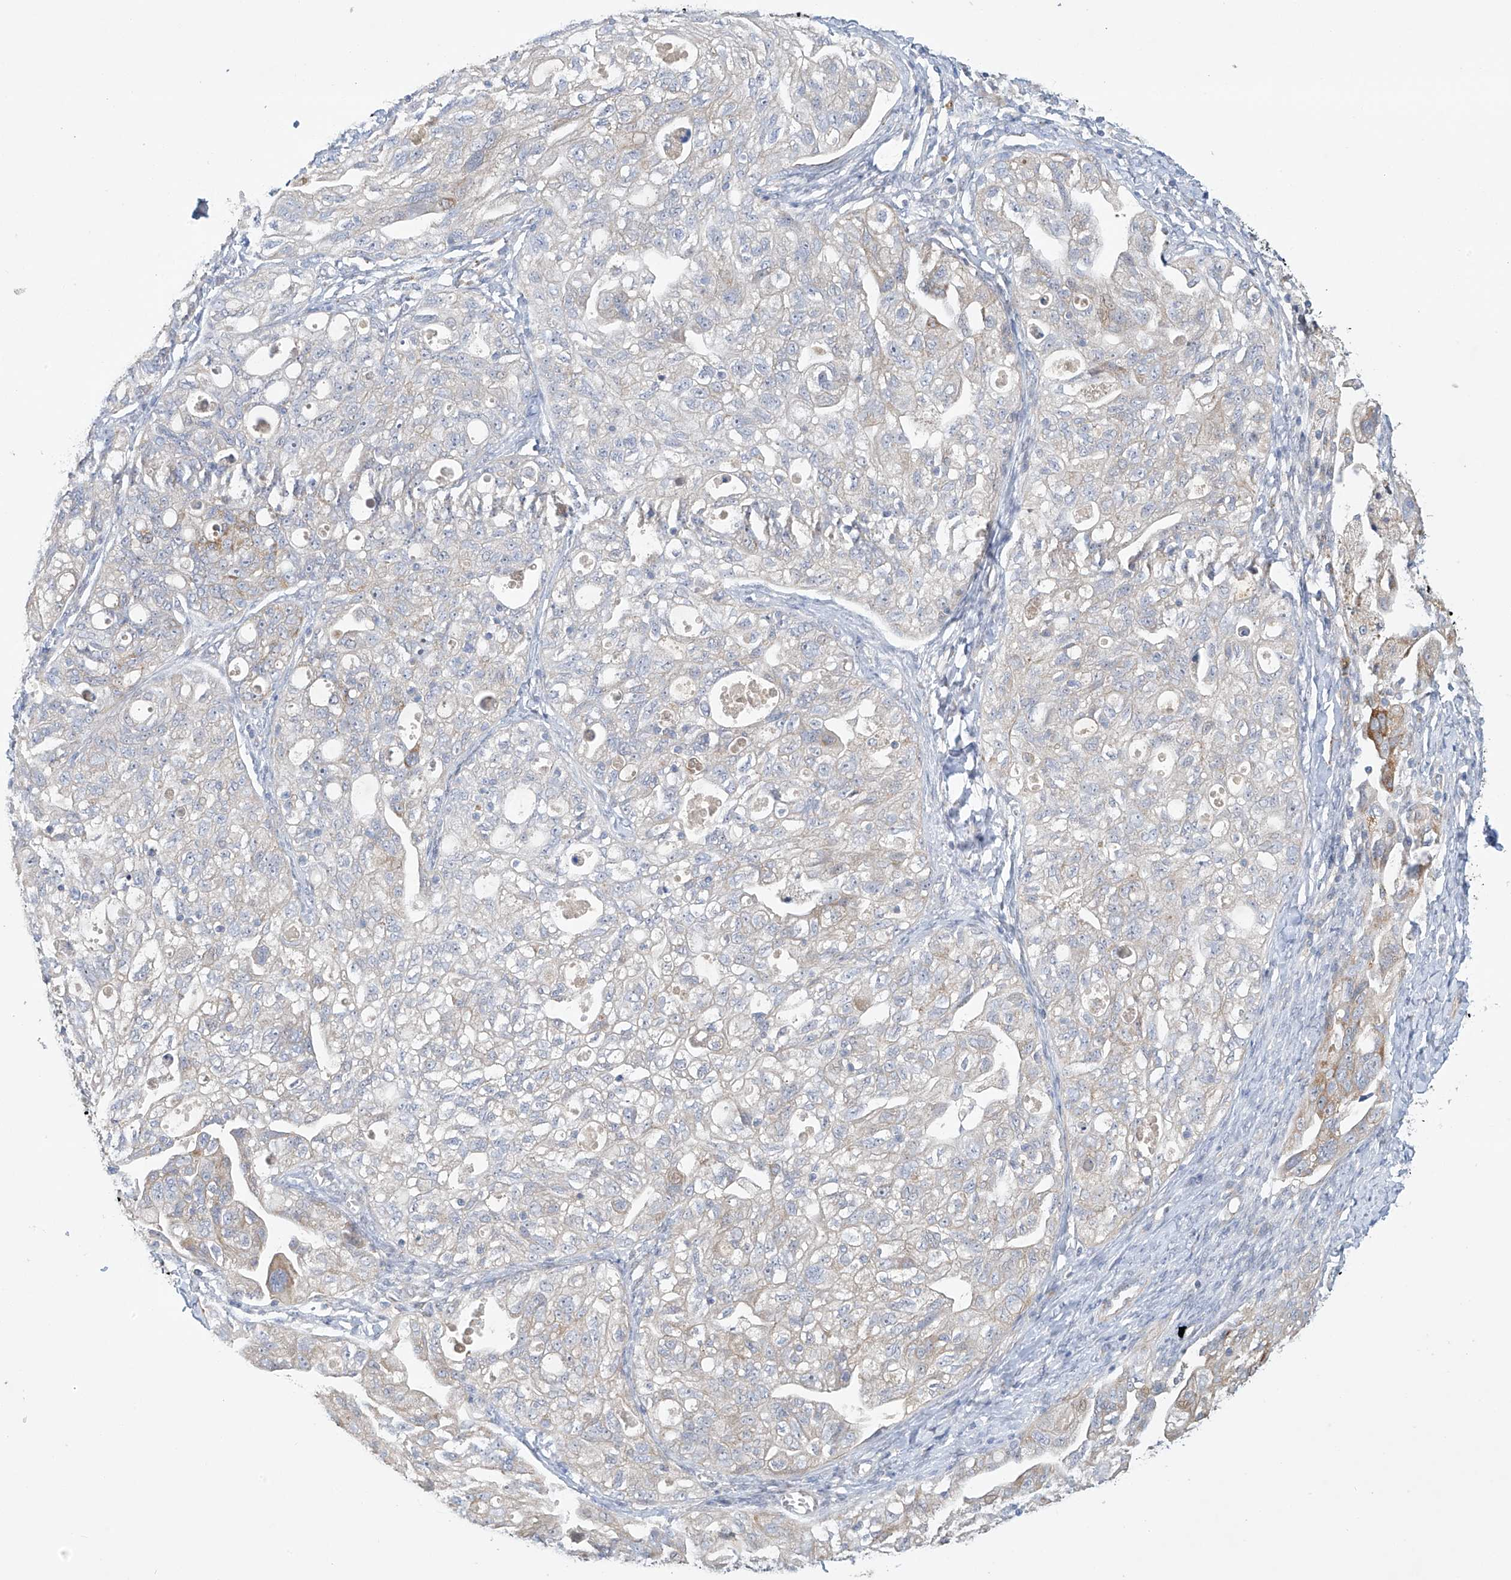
{"staining": {"intensity": "weak", "quantity": "<25%", "location": "cytoplasmic/membranous"}, "tissue": "ovarian cancer", "cell_type": "Tumor cells", "image_type": "cancer", "snomed": [{"axis": "morphology", "description": "Carcinoma, NOS"}, {"axis": "morphology", "description": "Cystadenocarcinoma, serous, NOS"}, {"axis": "topography", "description": "Ovary"}], "caption": "This histopathology image is of ovarian cancer (carcinoma) stained with immunohistochemistry (IHC) to label a protein in brown with the nuclei are counter-stained blue. There is no positivity in tumor cells.", "gene": "ZNF641", "patient": {"sex": "female", "age": 69}}